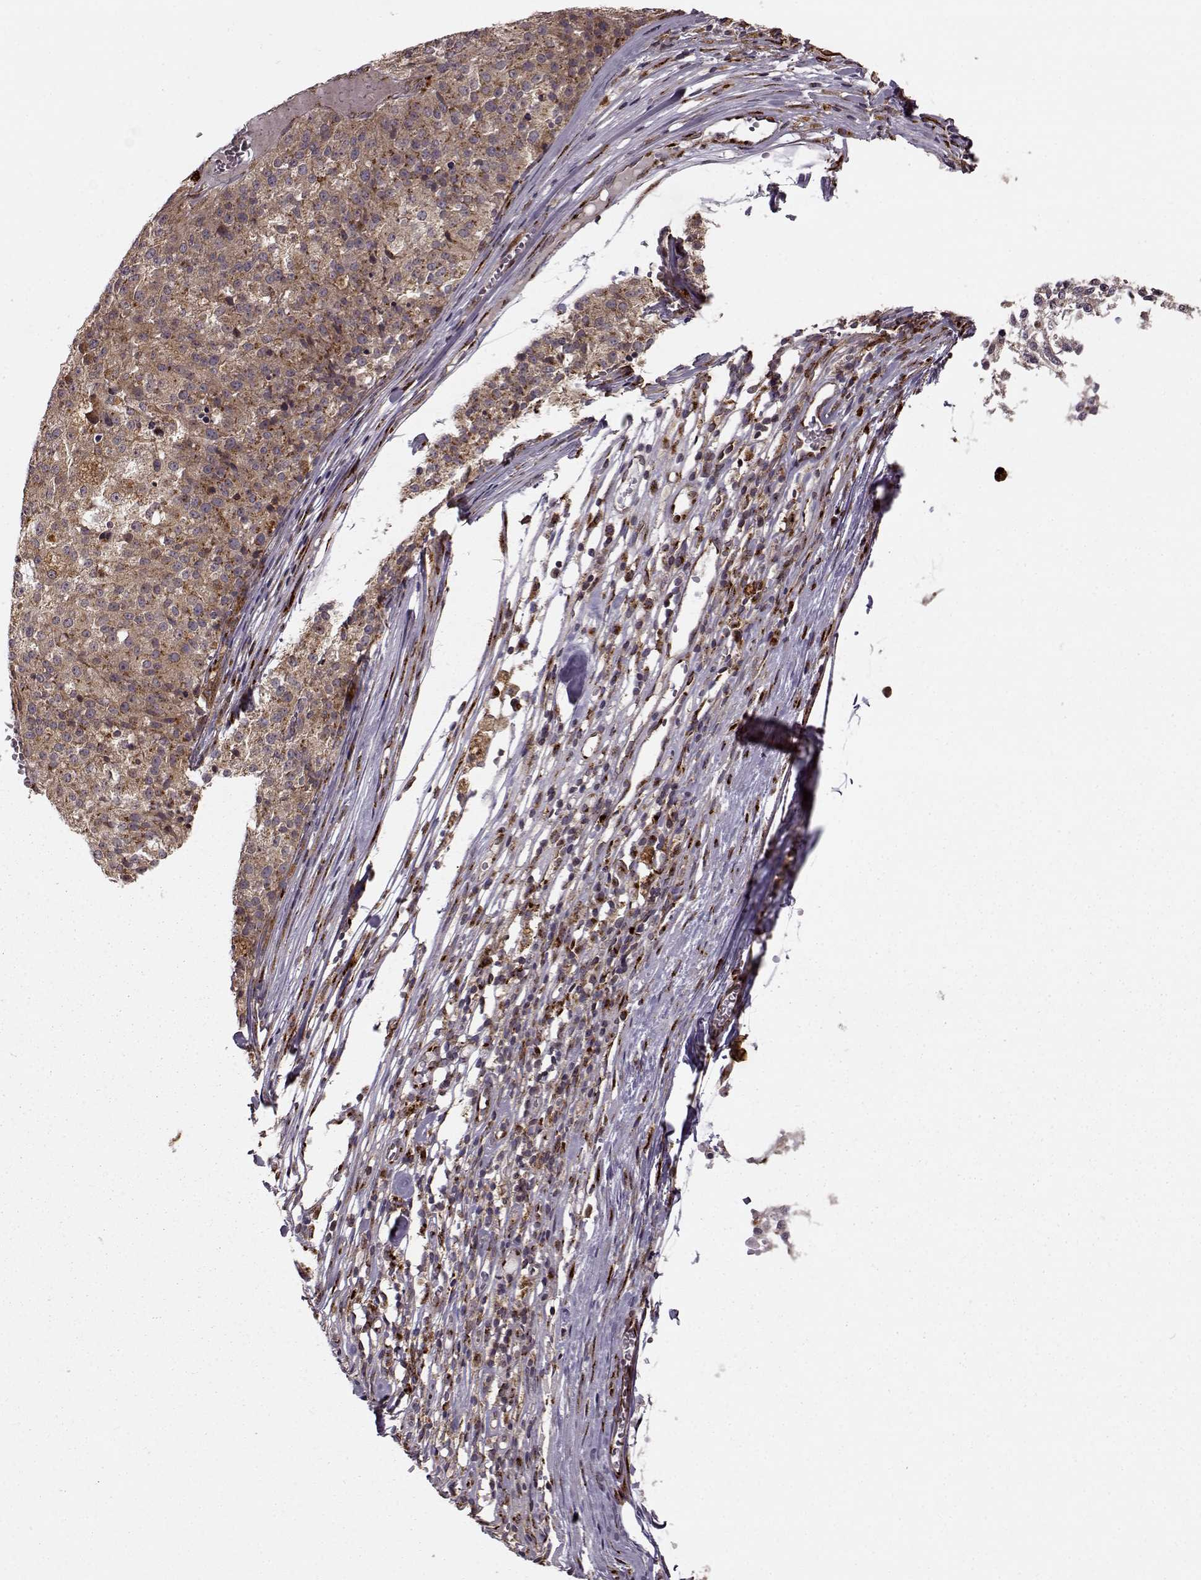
{"staining": {"intensity": "weak", "quantity": ">75%", "location": "cytoplasmic/membranous"}, "tissue": "melanoma", "cell_type": "Tumor cells", "image_type": "cancer", "snomed": [{"axis": "morphology", "description": "Malignant melanoma, Metastatic site"}, {"axis": "topography", "description": "Lymph node"}], "caption": "Protein staining of malignant melanoma (metastatic site) tissue reveals weak cytoplasmic/membranous staining in approximately >75% of tumor cells.", "gene": "YIPF5", "patient": {"sex": "female", "age": 64}}